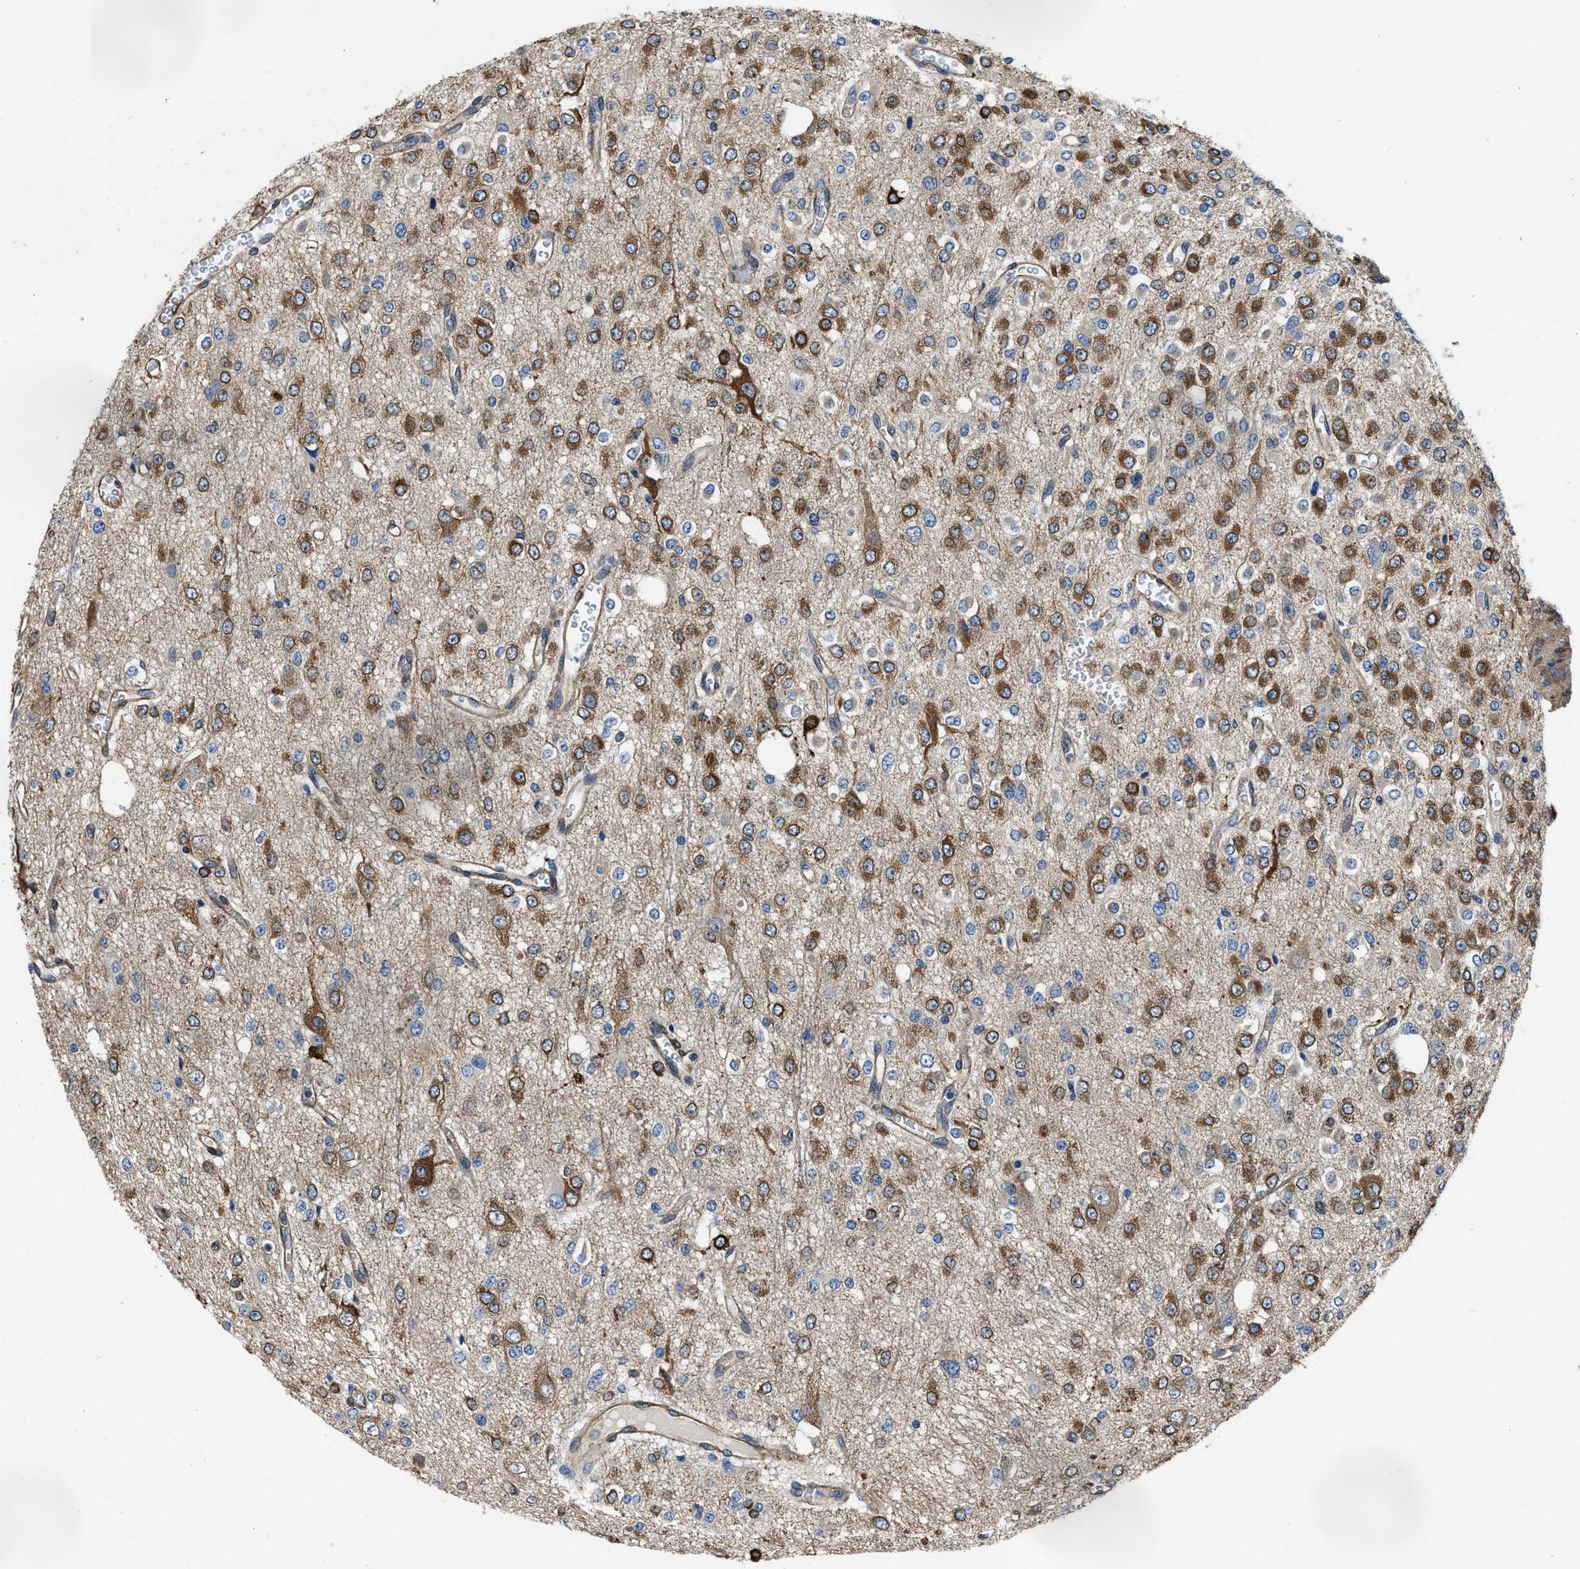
{"staining": {"intensity": "strong", "quantity": ">75%", "location": "cytoplasmic/membranous"}, "tissue": "glioma", "cell_type": "Tumor cells", "image_type": "cancer", "snomed": [{"axis": "morphology", "description": "Glioma, malignant, Low grade"}, {"axis": "topography", "description": "Brain"}], "caption": "There is high levels of strong cytoplasmic/membranous staining in tumor cells of glioma, as demonstrated by immunohistochemical staining (brown color).", "gene": "ARL6IP5", "patient": {"sex": "male", "age": 38}}